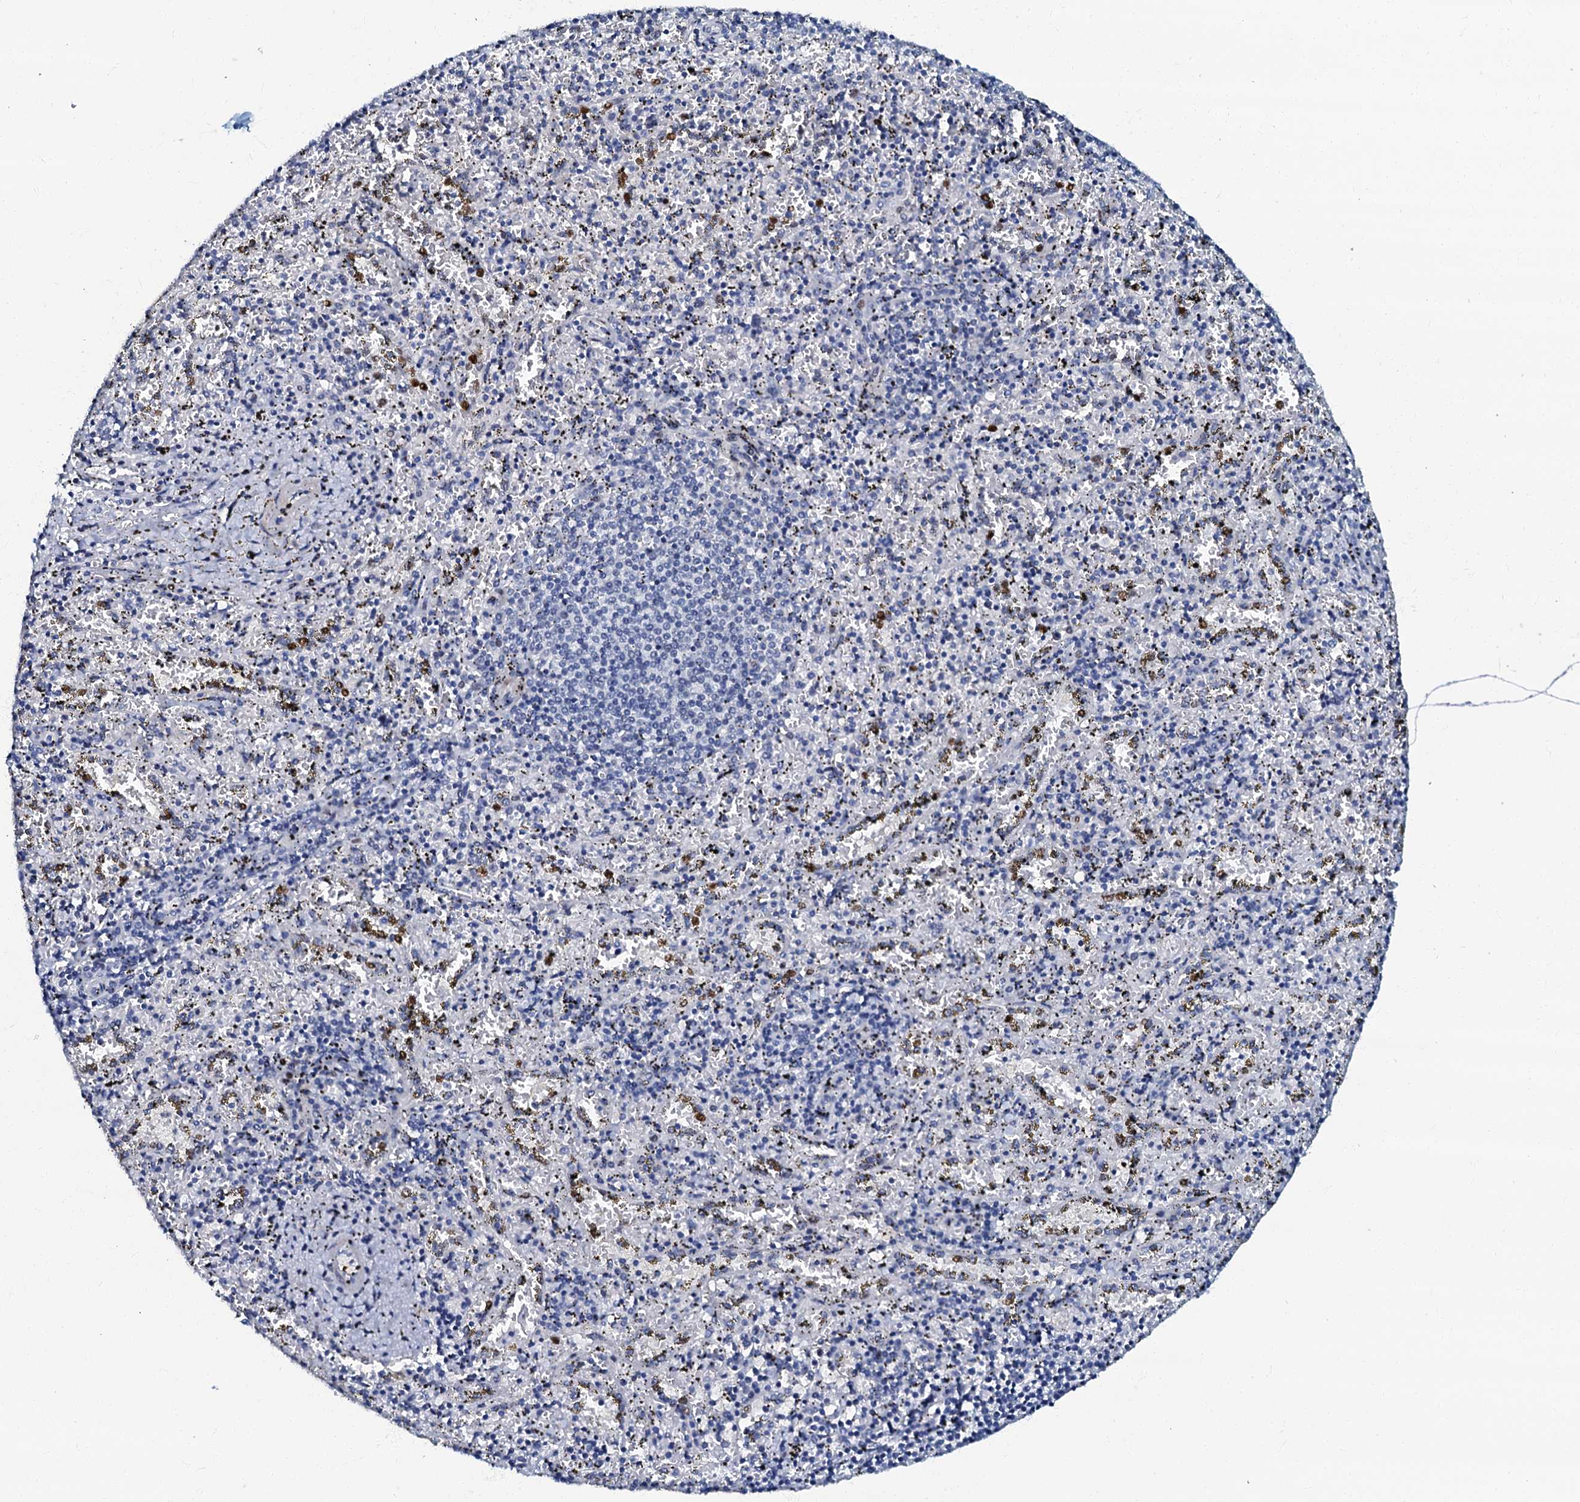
{"staining": {"intensity": "moderate", "quantity": "<25%", "location": "nuclear"}, "tissue": "spleen", "cell_type": "Cells in red pulp", "image_type": "normal", "snomed": [{"axis": "morphology", "description": "Normal tissue, NOS"}, {"axis": "topography", "description": "Spleen"}], "caption": "Immunohistochemistry (IHC) of benign spleen displays low levels of moderate nuclear positivity in about <25% of cells in red pulp.", "gene": "MFSD5", "patient": {"sex": "male", "age": 11}}